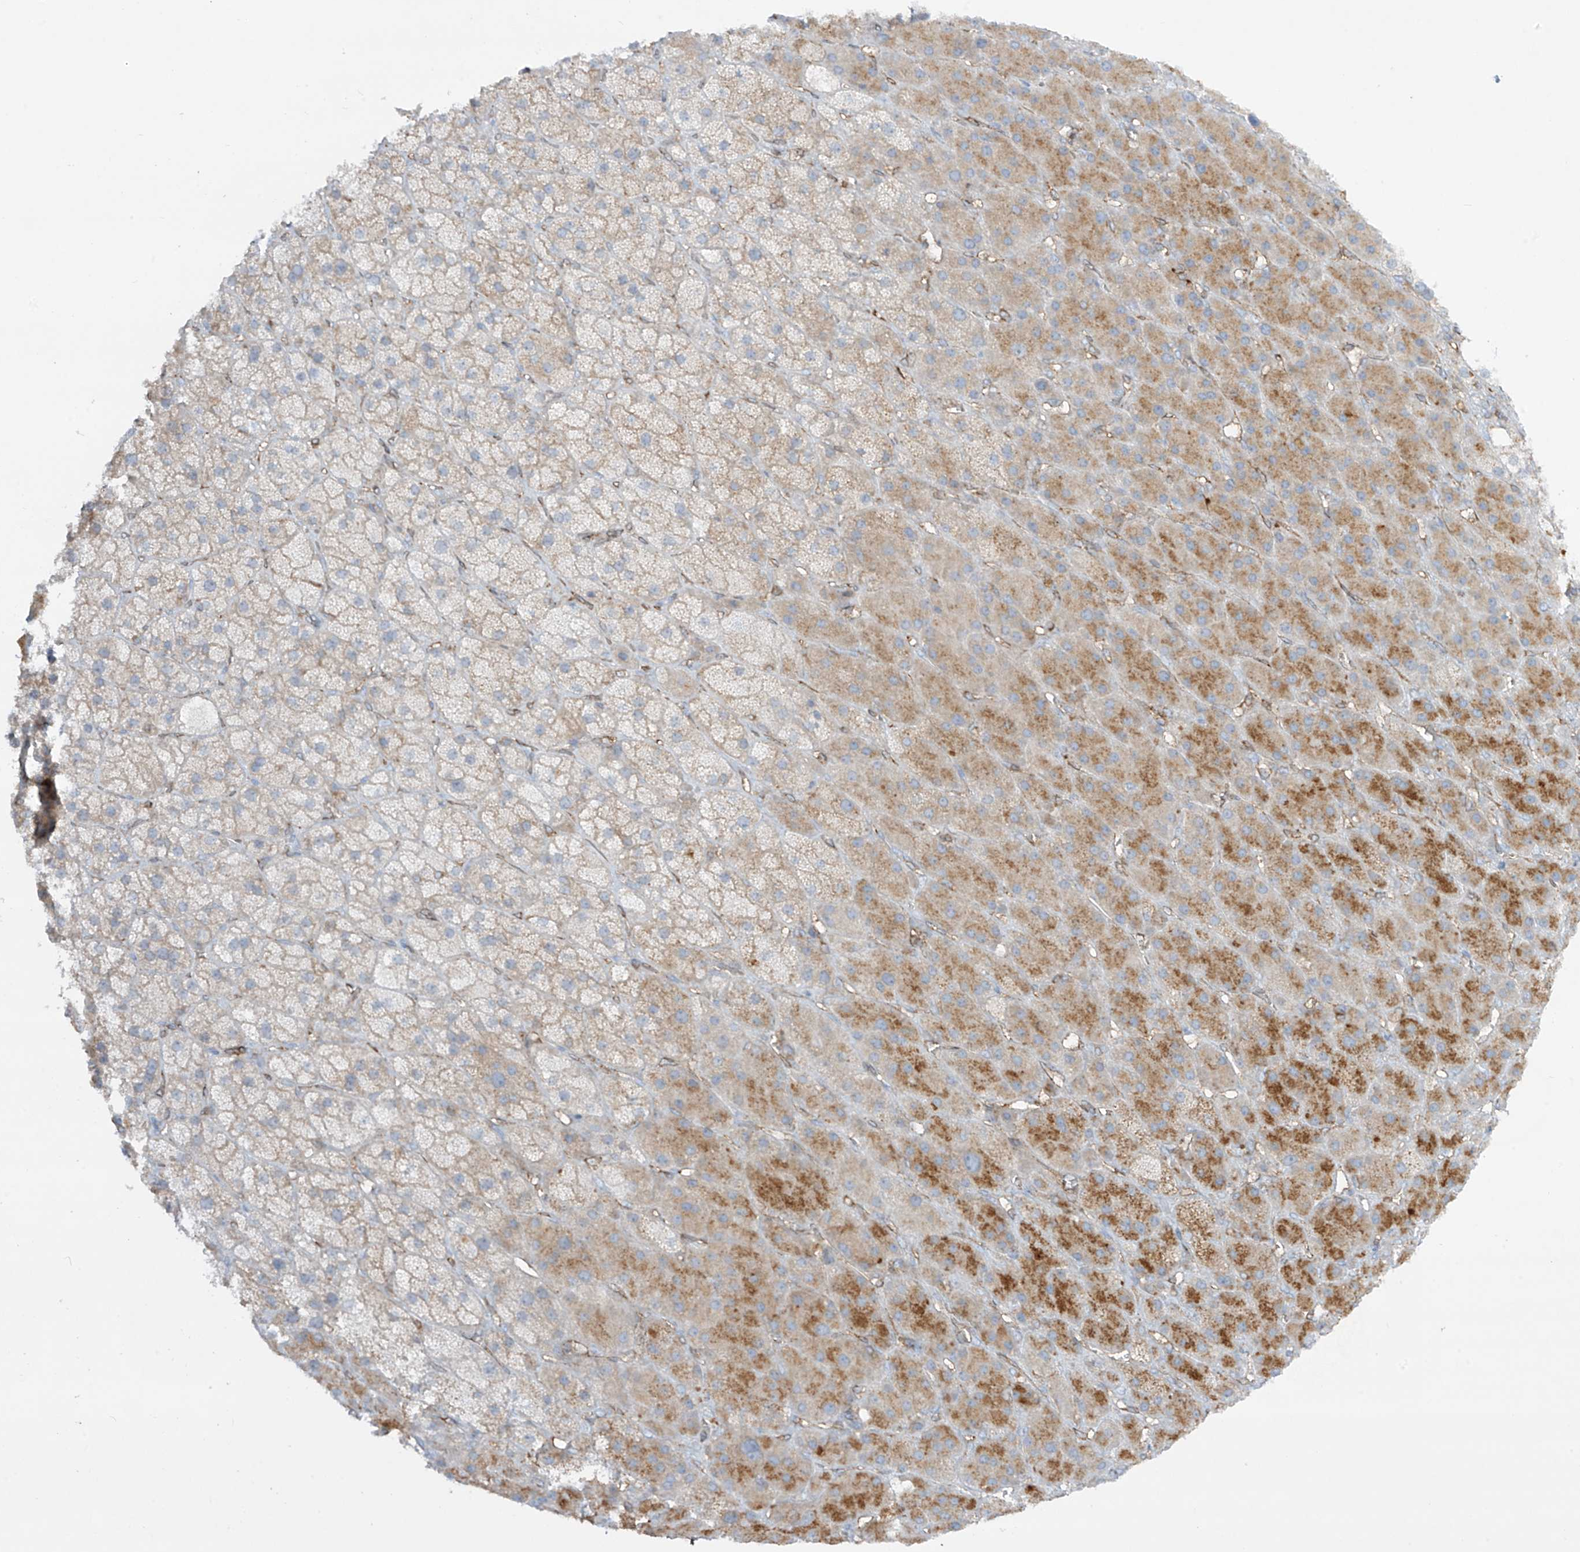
{"staining": {"intensity": "strong", "quantity": "<25%", "location": "cytoplasmic/membranous"}, "tissue": "adrenal gland", "cell_type": "Glandular cells", "image_type": "normal", "snomed": [{"axis": "morphology", "description": "Normal tissue, NOS"}, {"axis": "topography", "description": "Adrenal gland"}], "caption": "Immunohistochemical staining of unremarkable human adrenal gland reveals medium levels of strong cytoplasmic/membranous positivity in approximately <25% of glandular cells.", "gene": "HLA", "patient": {"sex": "male", "age": 61}}